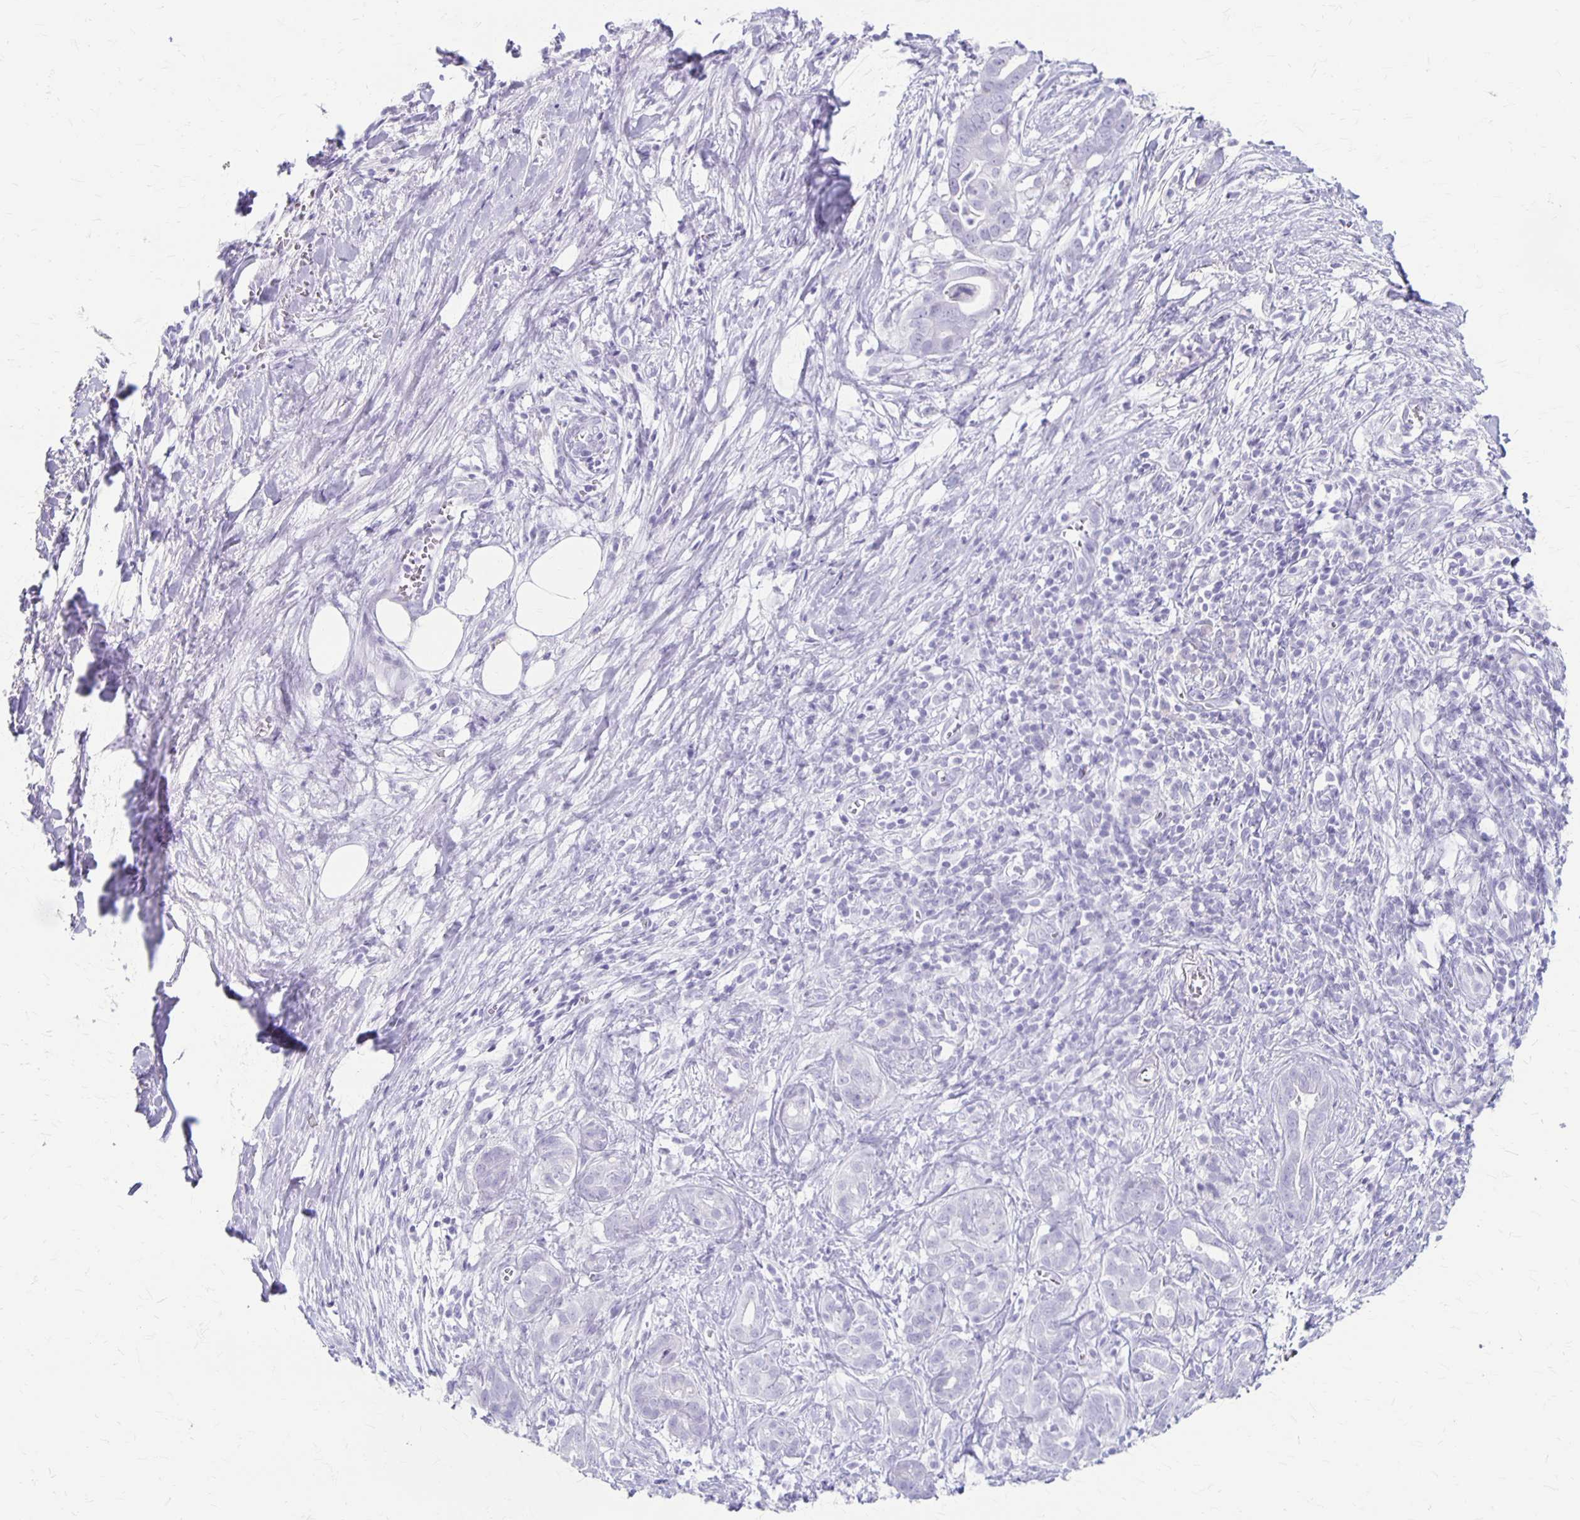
{"staining": {"intensity": "negative", "quantity": "none", "location": "none"}, "tissue": "pancreatic cancer", "cell_type": "Tumor cells", "image_type": "cancer", "snomed": [{"axis": "morphology", "description": "Adenocarcinoma, NOS"}, {"axis": "topography", "description": "Pancreas"}], "caption": "The histopathology image demonstrates no significant positivity in tumor cells of pancreatic adenocarcinoma.", "gene": "MAGEC2", "patient": {"sex": "male", "age": 61}}